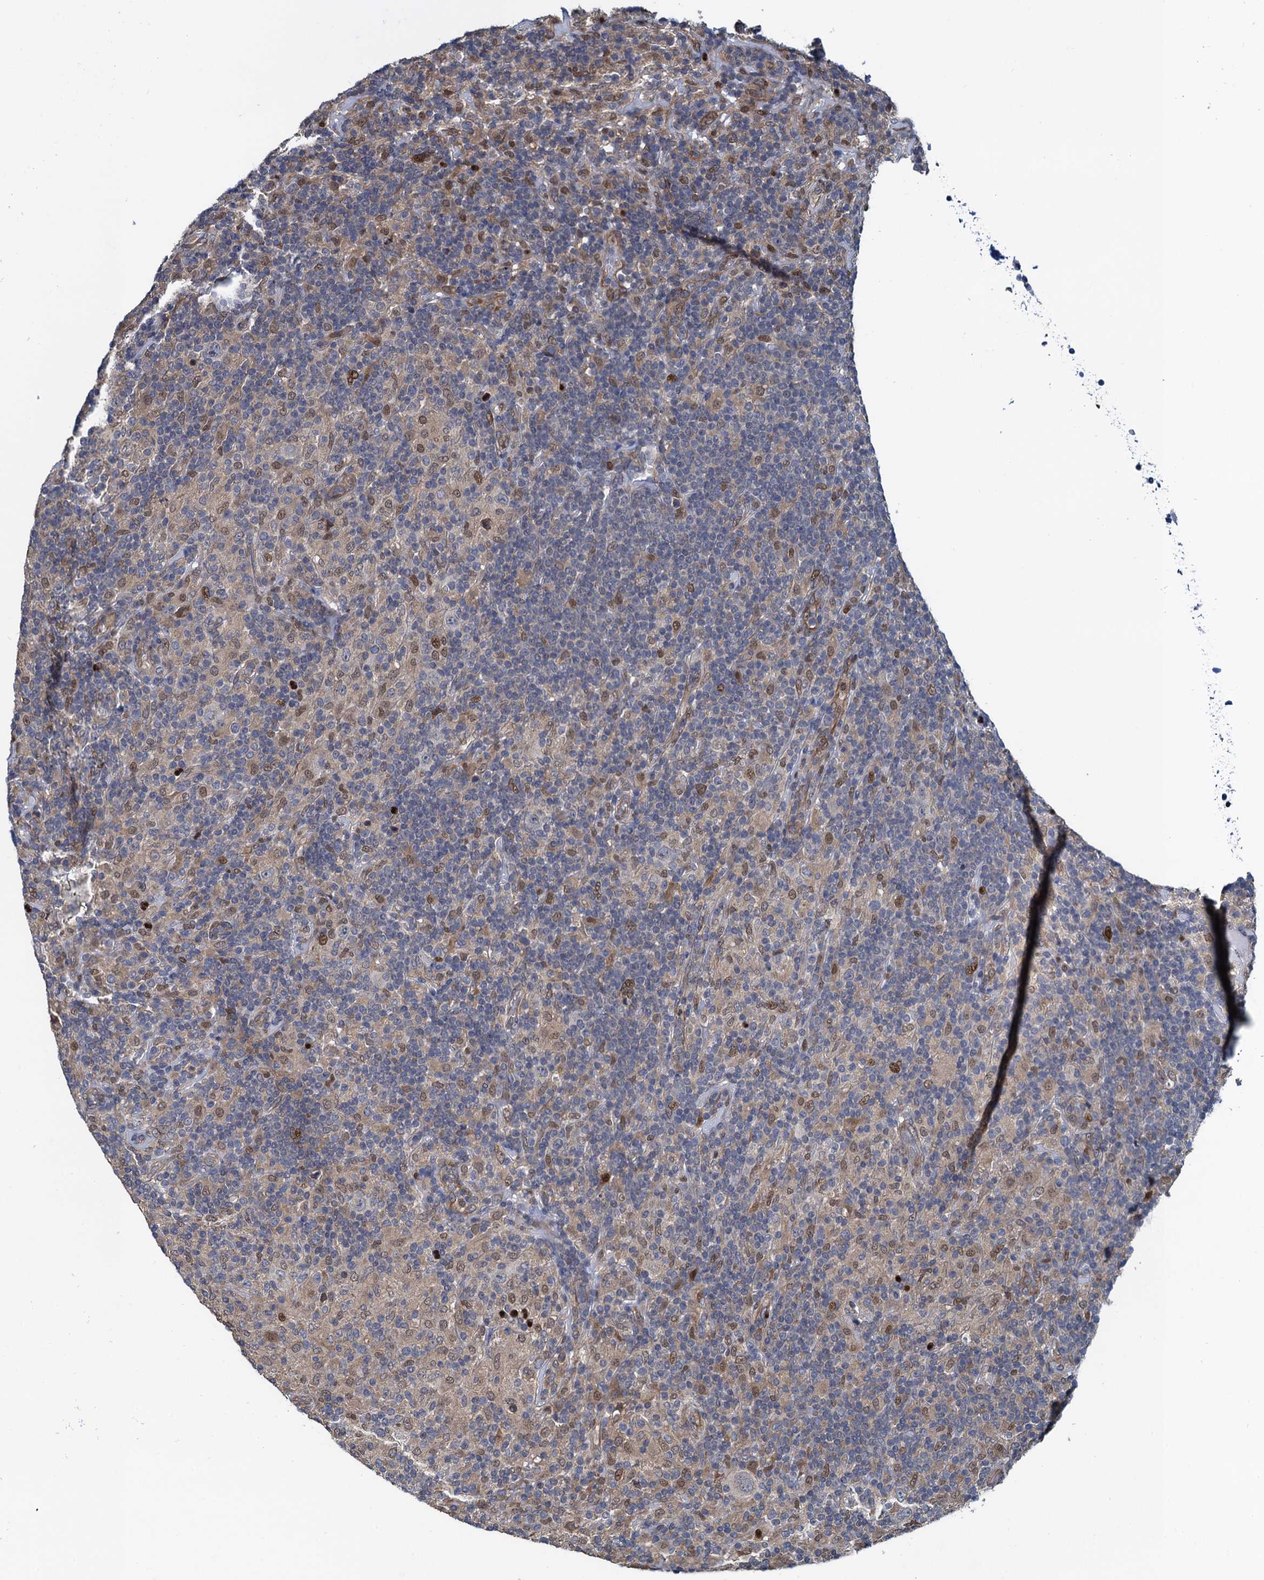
{"staining": {"intensity": "weak", "quantity": "<25%", "location": "cytoplasmic/membranous"}, "tissue": "lymphoma", "cell_type": "Tumor cells", "image_type": "cancer", "snomed": [{"axis": "morphology", "description": "Hodgkin's disease, NOS"}, {"axis": "topography", "description": "Lymph node"}], "caption": "Immunohistochemistry (IHC) of human lymphoma reveals no staining in tumor cells. Brightfield microscopy of immunohistochemistry (IHC) stained with DAB (brown) and hematoxylin (blue), captured at high magnification.", "gene": "RNF125", "patient": {"sex": "male", "age": 70}}